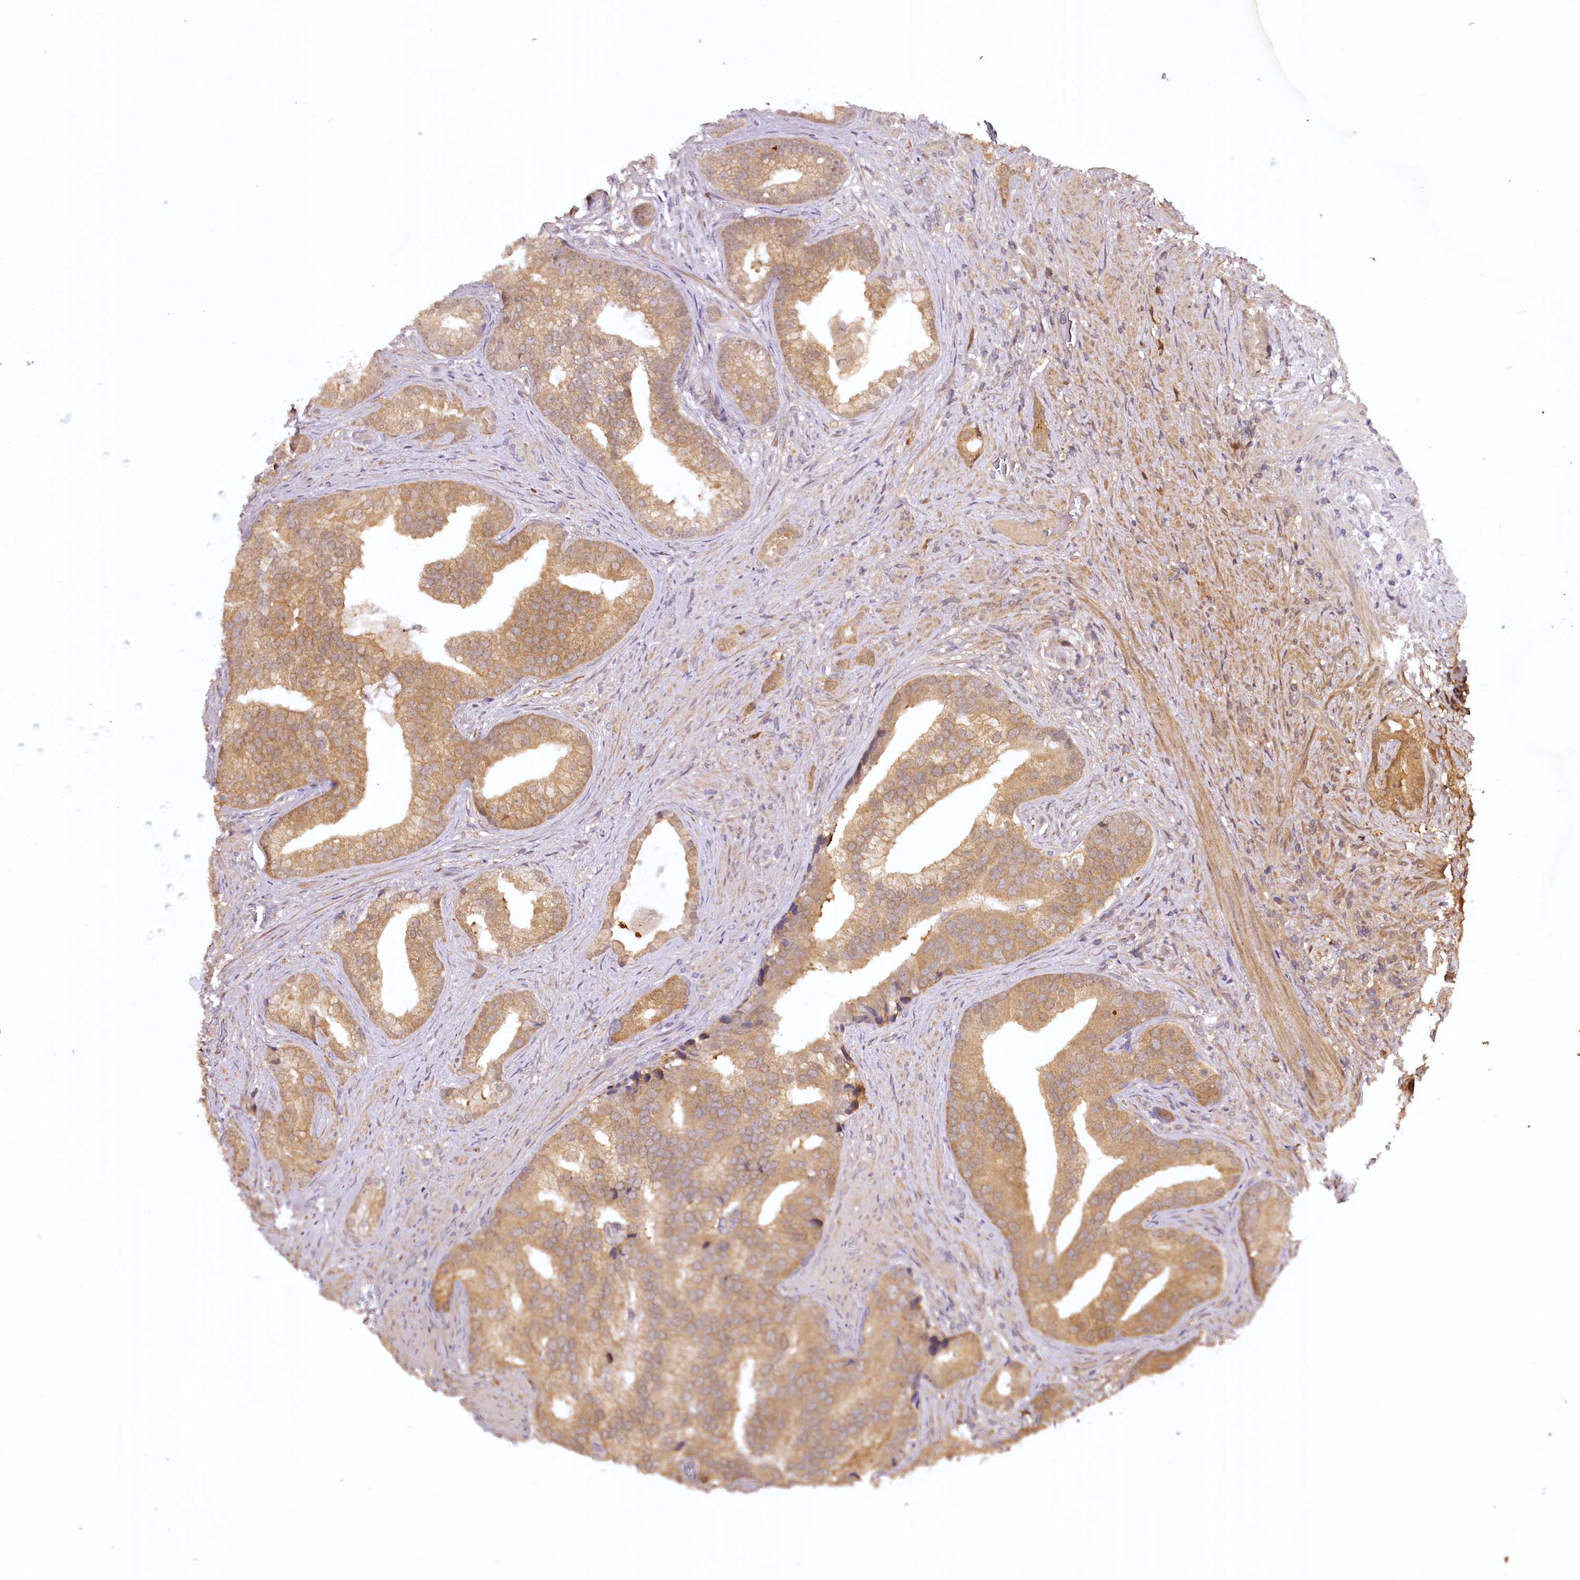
{"staining": {"intensity": "moderate", "quantity": ">75%", "location": "cytoplasmic/membranous"}, "tissue": "prostate cancer", "cell_type": "Tumor cells", "image_type": "cancer", "snomed": [{"axis": "morphology", "description": "Adenocarcinoma, Low grade"}, {"axis": "topography", "description": "Prostate"}], "caption": "A micrograph of human adenocarcinoma (low-grade) (prostate) stained for a protein displays moderate cytoplasmic/membranous brown staining in tumor cells.", "gene": "TTC12", "patient": {"sex": "male", "age": 71}}